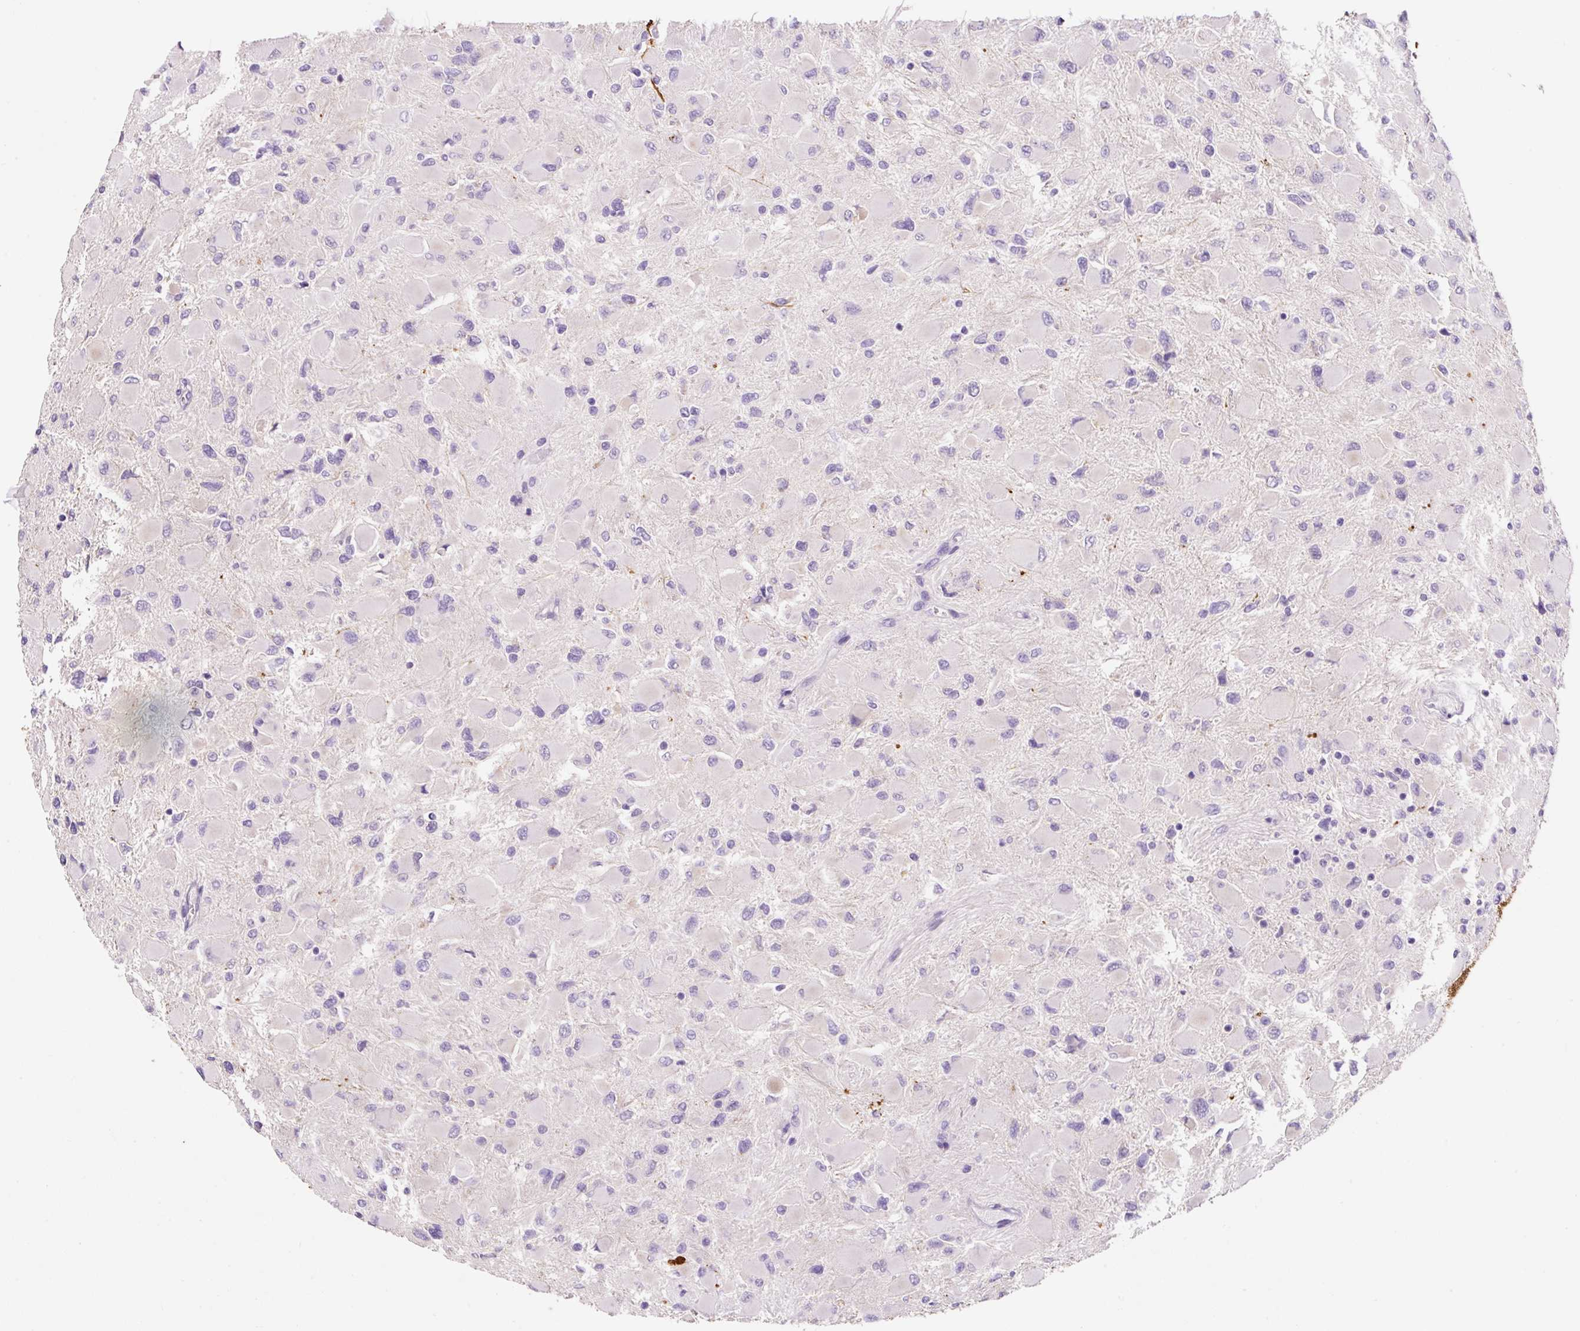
{"staining": {"intensity": "negative", "quantity": "none", "location": "none"}, "tissue": "glioma", "cell_type": "Tumor cells", "image_type": "cancer", "snomed": [{"axis": "morphology", "description": "Glioma, malignant, High grade"}, {"axis": "topography", "description": "Cerebral cortex"}], "caption": "Tumor cells are negative for brown protein staining in glioma.", "gene": "SYP", "patient": {"sex": "female", "age": 36}}